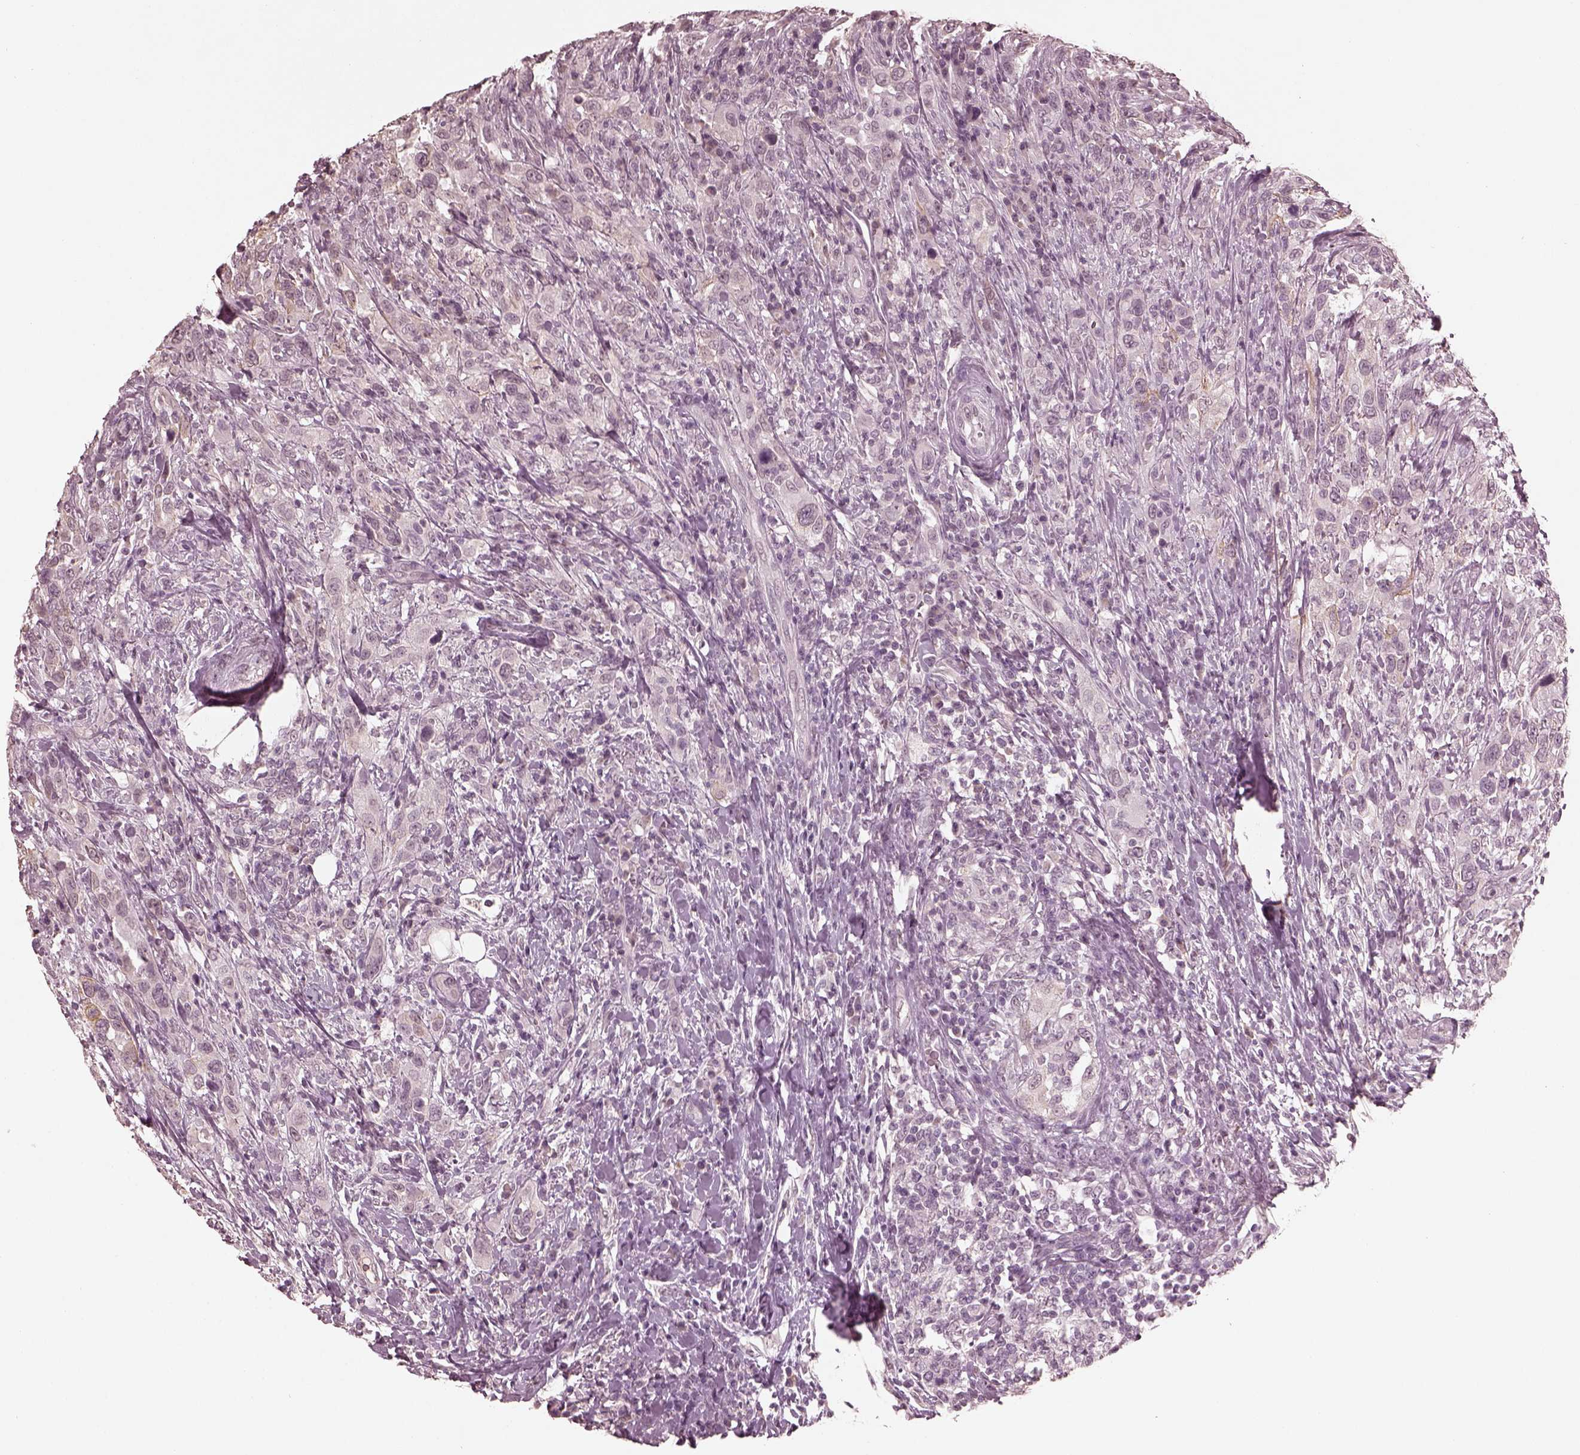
{"staining": {"intensity": "negative", "quantity": "none", "location": "none"}, "tissue": "urothelial cancer", "cell_type": "Tumor cells", "image_type": "cancer", "snomed": [{"axis": "morphology", "description": "Urothelial carcinoma, NOS"}, {"axis": "morphology", "description": "Urothelial carcinoma, High grade"}, {"axis": "topography", "description": "Urinary bladder"}], "caption": "Urothelial cancer was stained to show a protein in brown. There is no significant positivity in tumor cells. Brightfield microscopy of IHC stained with DAB (3,3'-diaminobenzidine) (brown) and hematoxylin (blue), captured at high magnification.", "gene": "KRT79", "patient": {"sex": "female", "age": 64}}